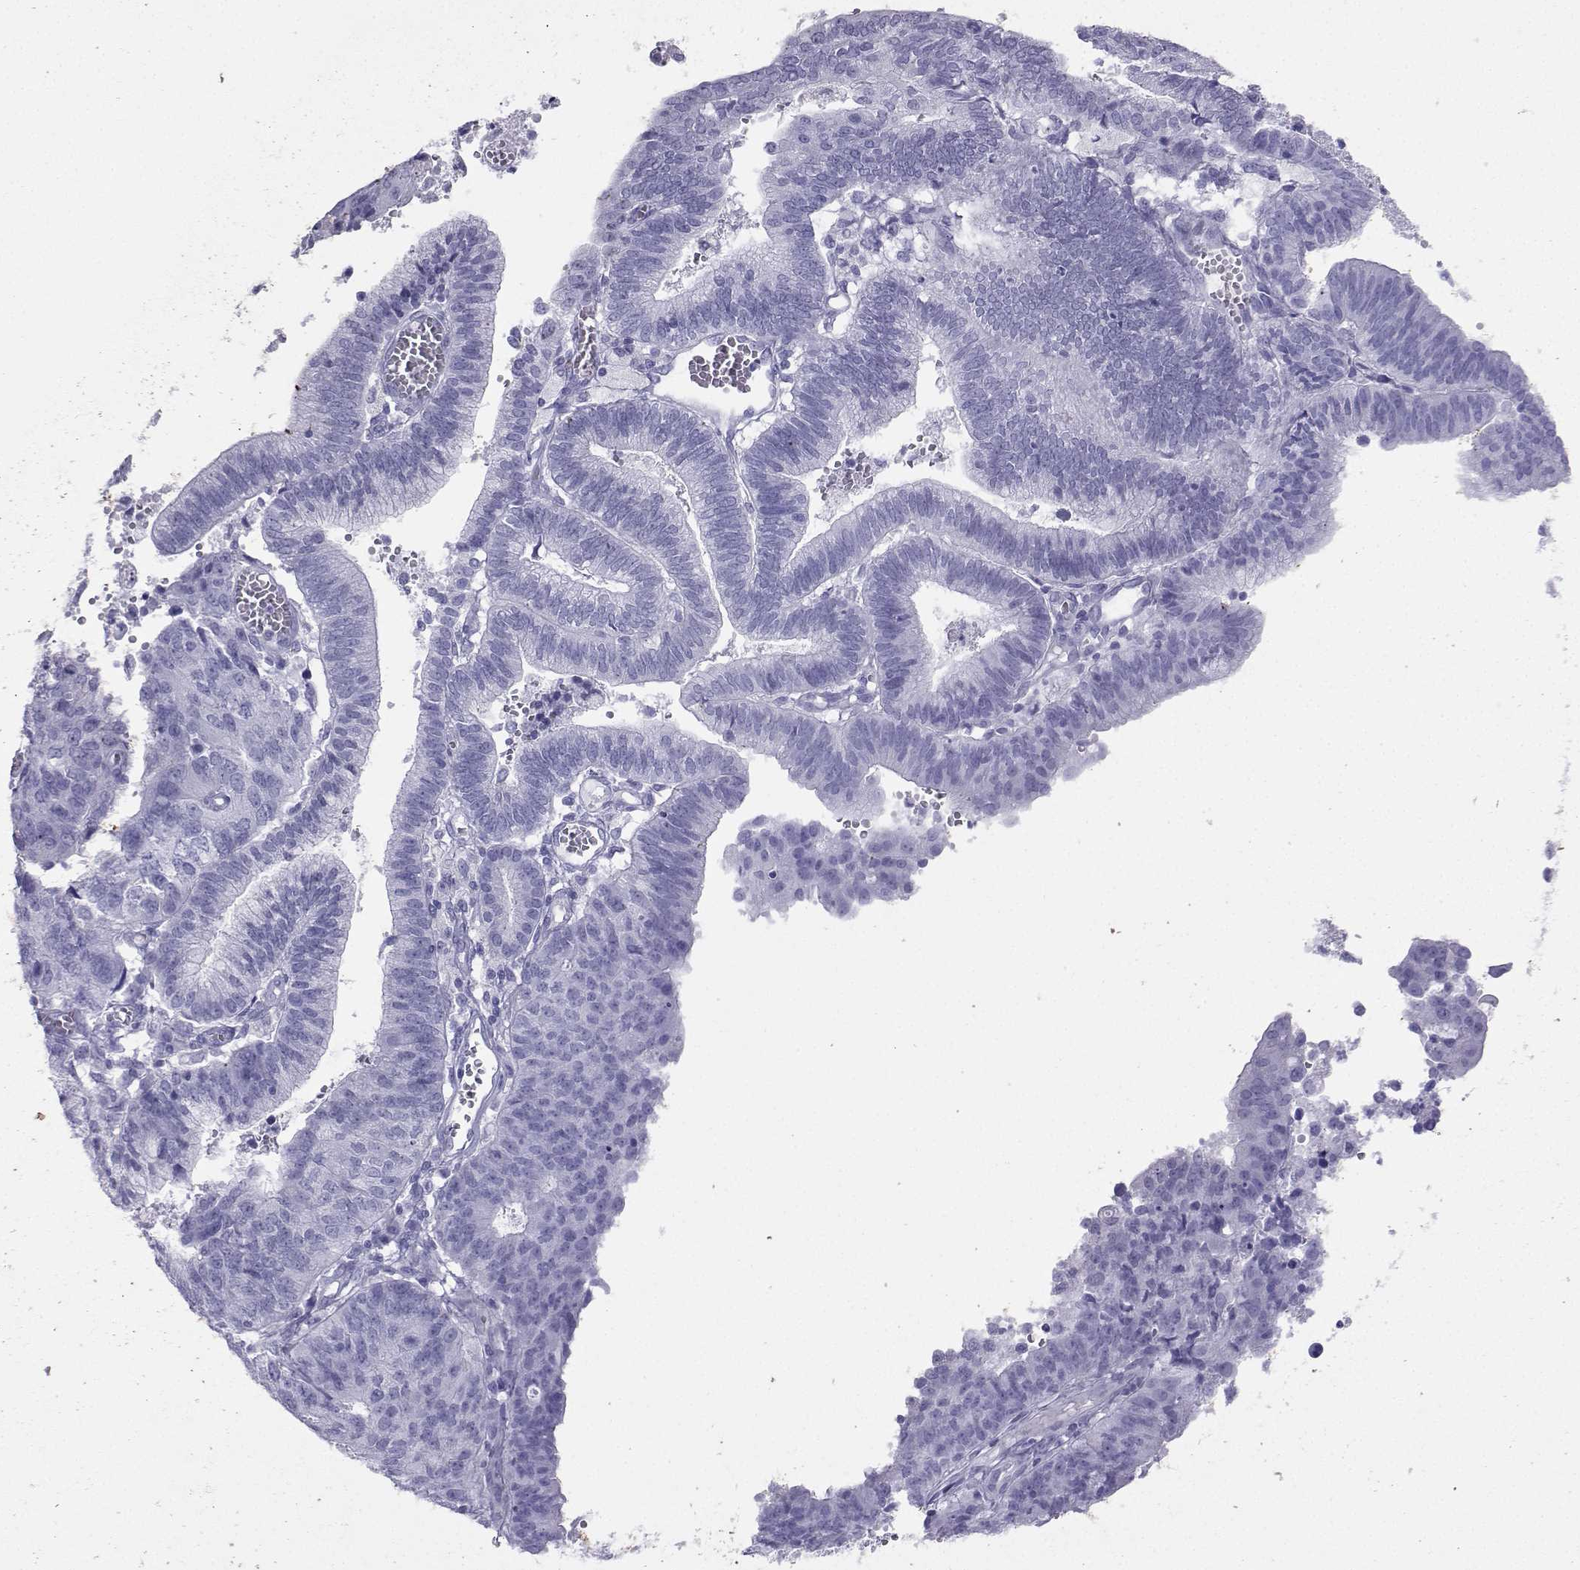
{"staining": {"intensity": "negative", "quantity": "none", "location": "none"}, "tissue": "endometrial cancer", "cell_type": "Tumor cells", "image_type": "cancer", "snomed": [{"axis": "morphology", "description": "Adenocarcinoma, NOS"}, {"axis": "topography", "description": "Endometrium"}], "caption": "The histopathology image displays no significant expression in tumor cells of adenocarcinoma (endometrial).", "gene": "LORICRIN", "patient": {"sex": "female", "age": 82}}